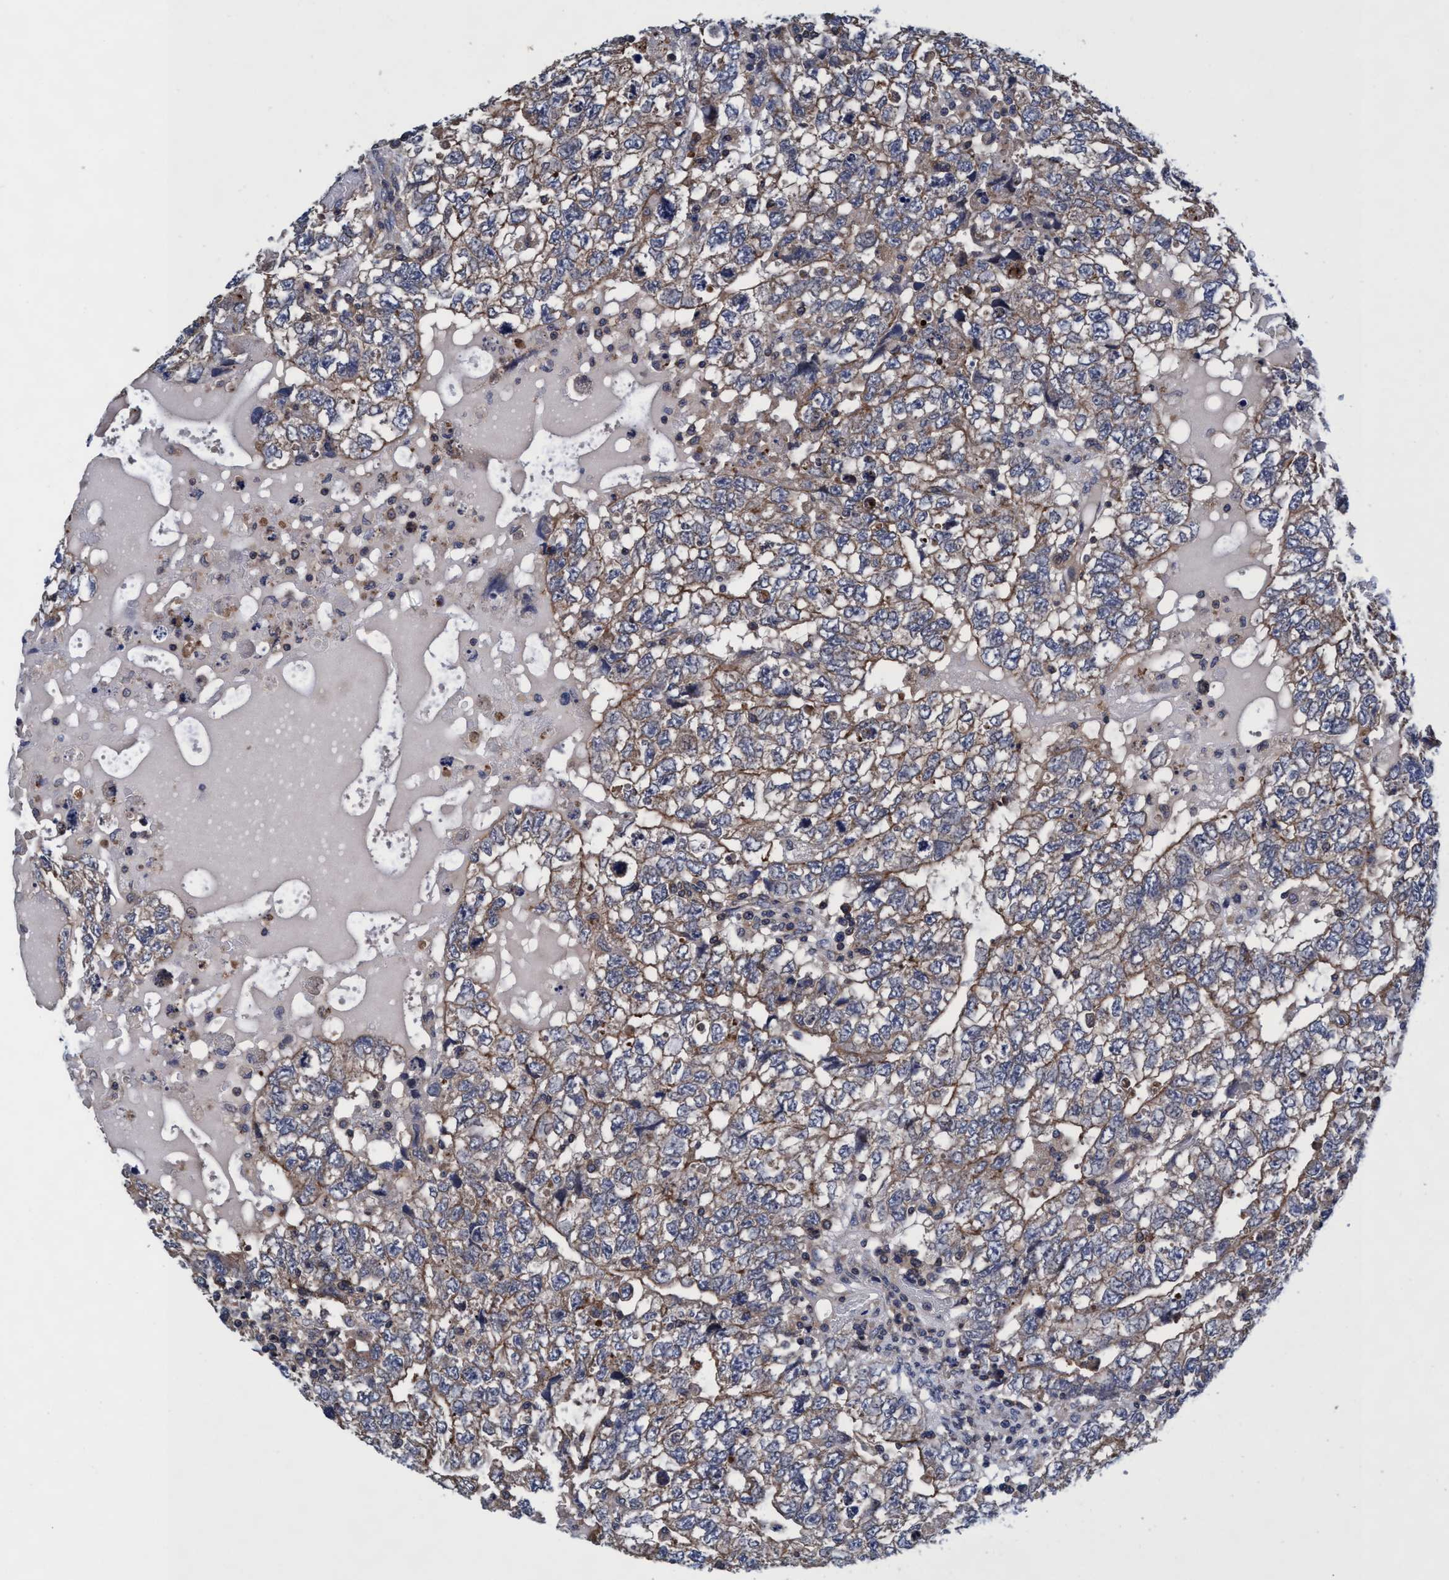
{"staining": {"intensity": "weak", "quantity": ">75%", "location": "cytoplasmic/membranous"}, "tissue": "testis cancer", "cell_type": "Tumor cells", "image_type": "cancer", "snomed": [{"axis": "morphology", "description": "Carcinoma, Embryonal, NOS"}, {"axis": "topography", "description": "Testis"}], "caption": "Immunohistochemical staining of embryonal carcinoma (testis) displays low levels of weak cytoplasmic/membranous expression in about >75% of tumor cells.", "gene": "CALCOCO2", "patient": {"sex": "male", "age": 36}}